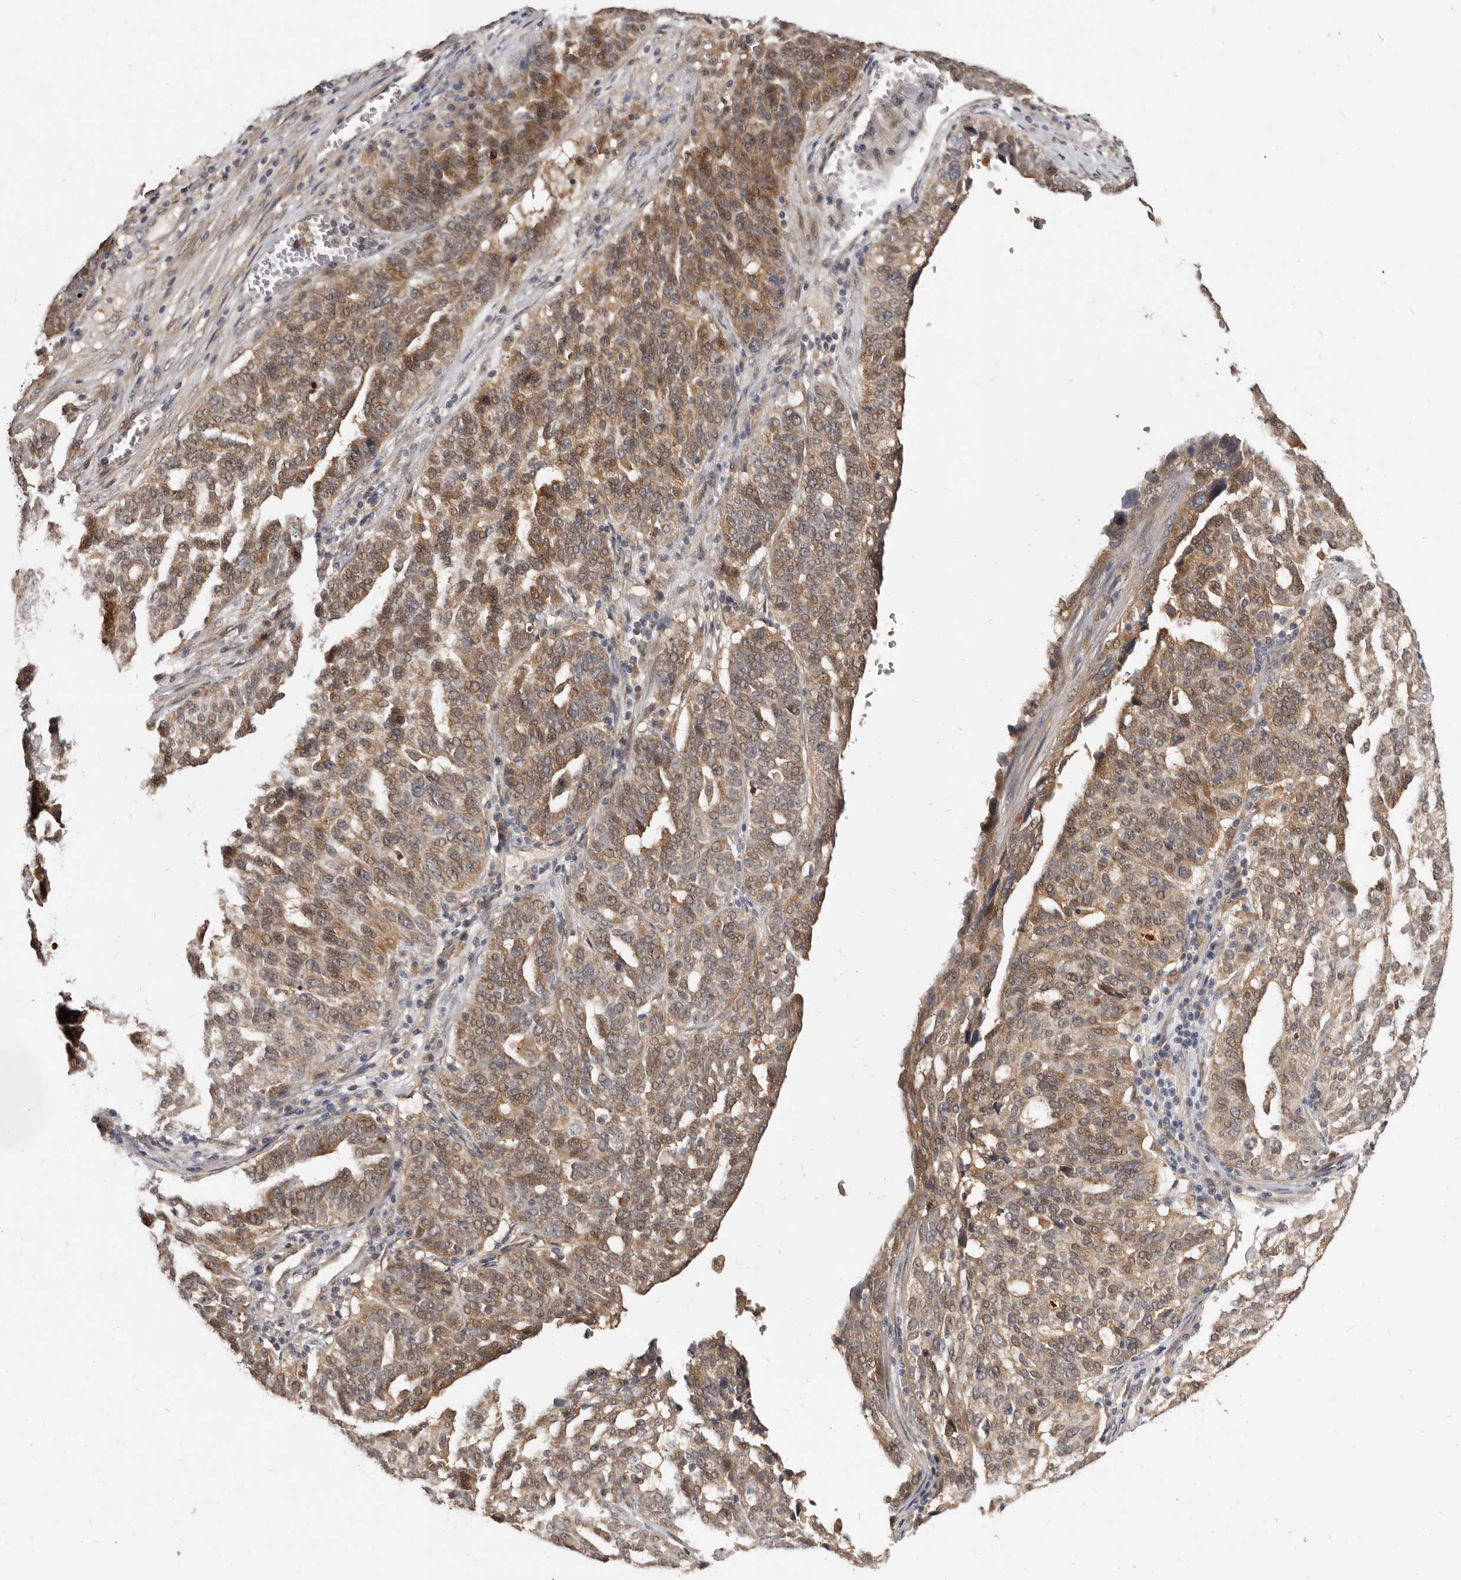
{"staining": {"intensity": "moderate", "quantity": ">75%", "location": "cytoplasmic/membranous"}, "tissue": "ovarian cancer", "cell_type": "Tumor cells", "image_type": "cancer", "snomed": [{"axis": "morphology", "description": "Cystadenocarcinoma, serous, NOS"}, {"axis": "topography", "description": "Ovary"}], "caption": "High-power microscopy captured an immunohistochemistry (IHC) photomicrograph of ovarian serous cystadenocarcinoma, revealing moderate cytoplasmic/membranous expression in about >75% of tumor cells. Ihc stains the protein of interest in brown and the nuclei are stained blue.", "gene": "INAVA", "patient": {"sex": "female", "age": 59}}